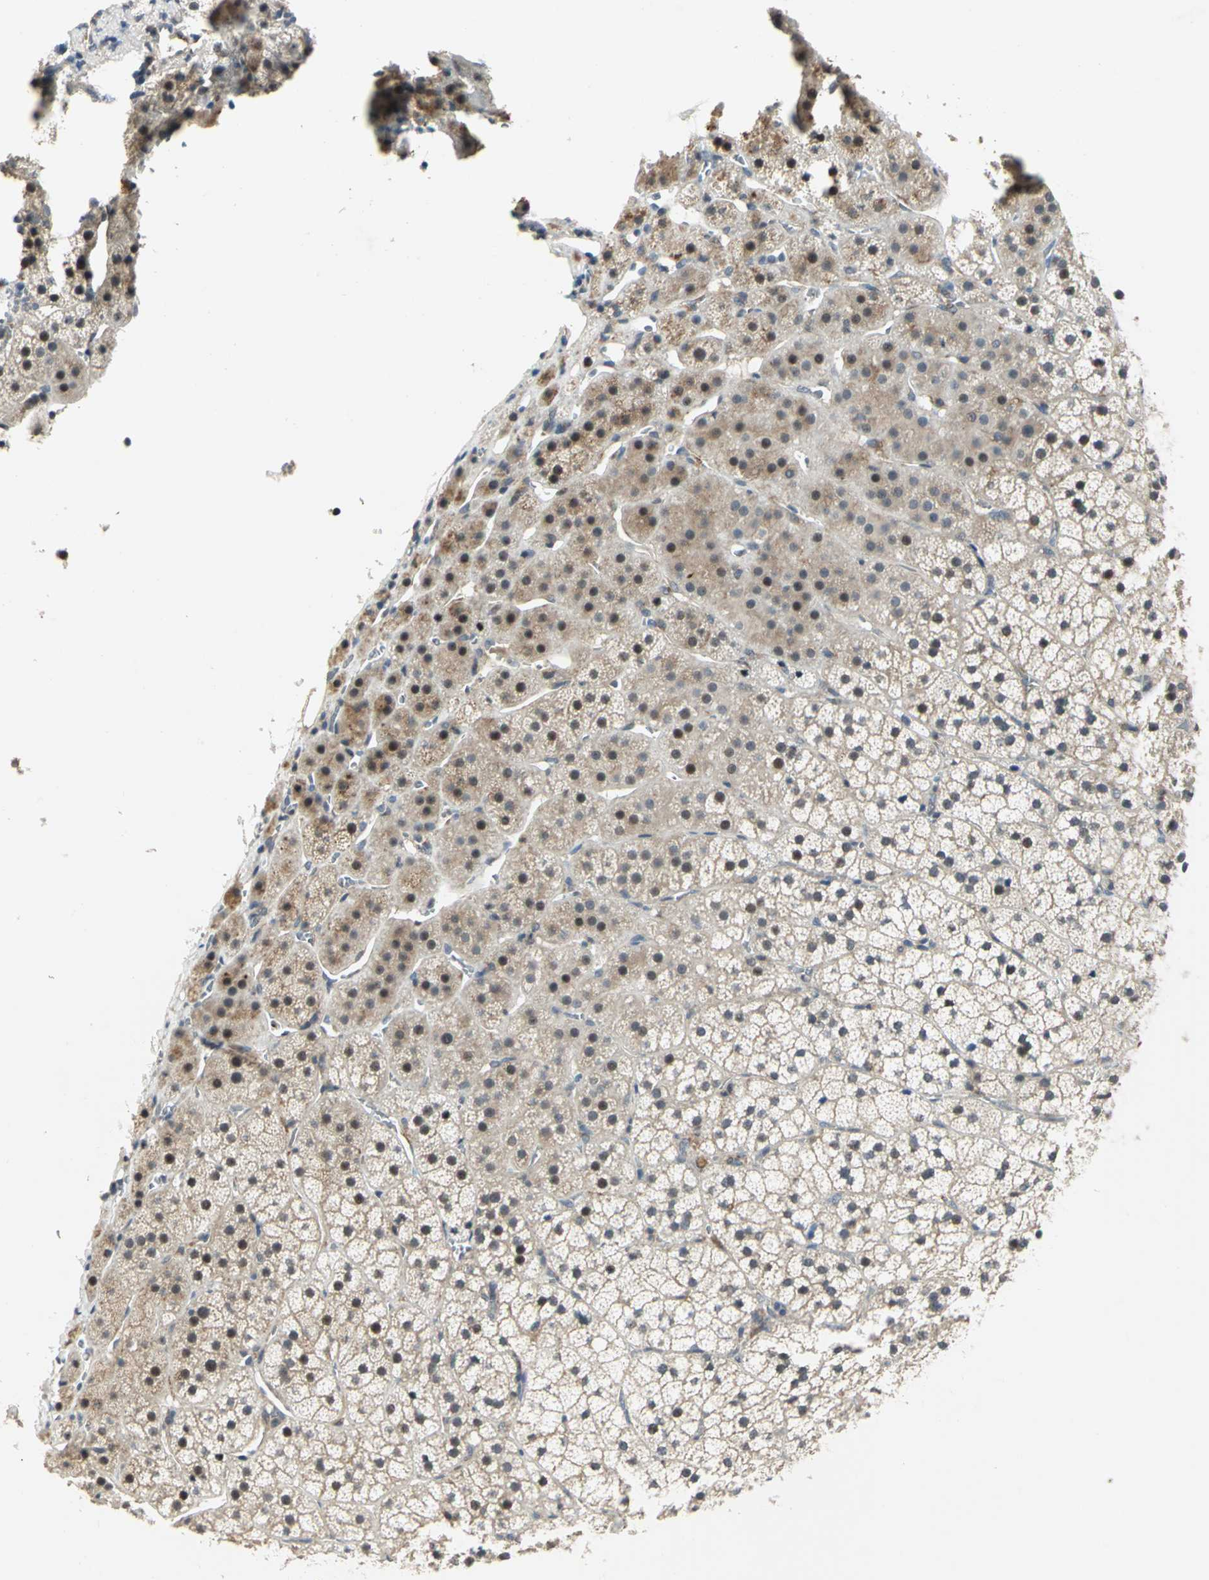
{"staining": {"intensity": "weak", "quantity": "25%-75%", "location": "cytoplasmic/membranous,nuclear"}, "tissue": "adrenal gland", "cell_type": "Glandular cells", "image_type": "normal", "snomed": [{"axis": "morphology", "description": "Normal tissue, NOS"}, {"axis": "topography", "description": "Adrenal gland"}], "caption": "Glandular cells demonstrate low levels of weak cytoplasmic/membranous,nuclear positivity in about 25%-75% of cells in normal human adrenal gland.", "gene": "PLAGL2", "patient": {"sex": "female", "age": 44}}